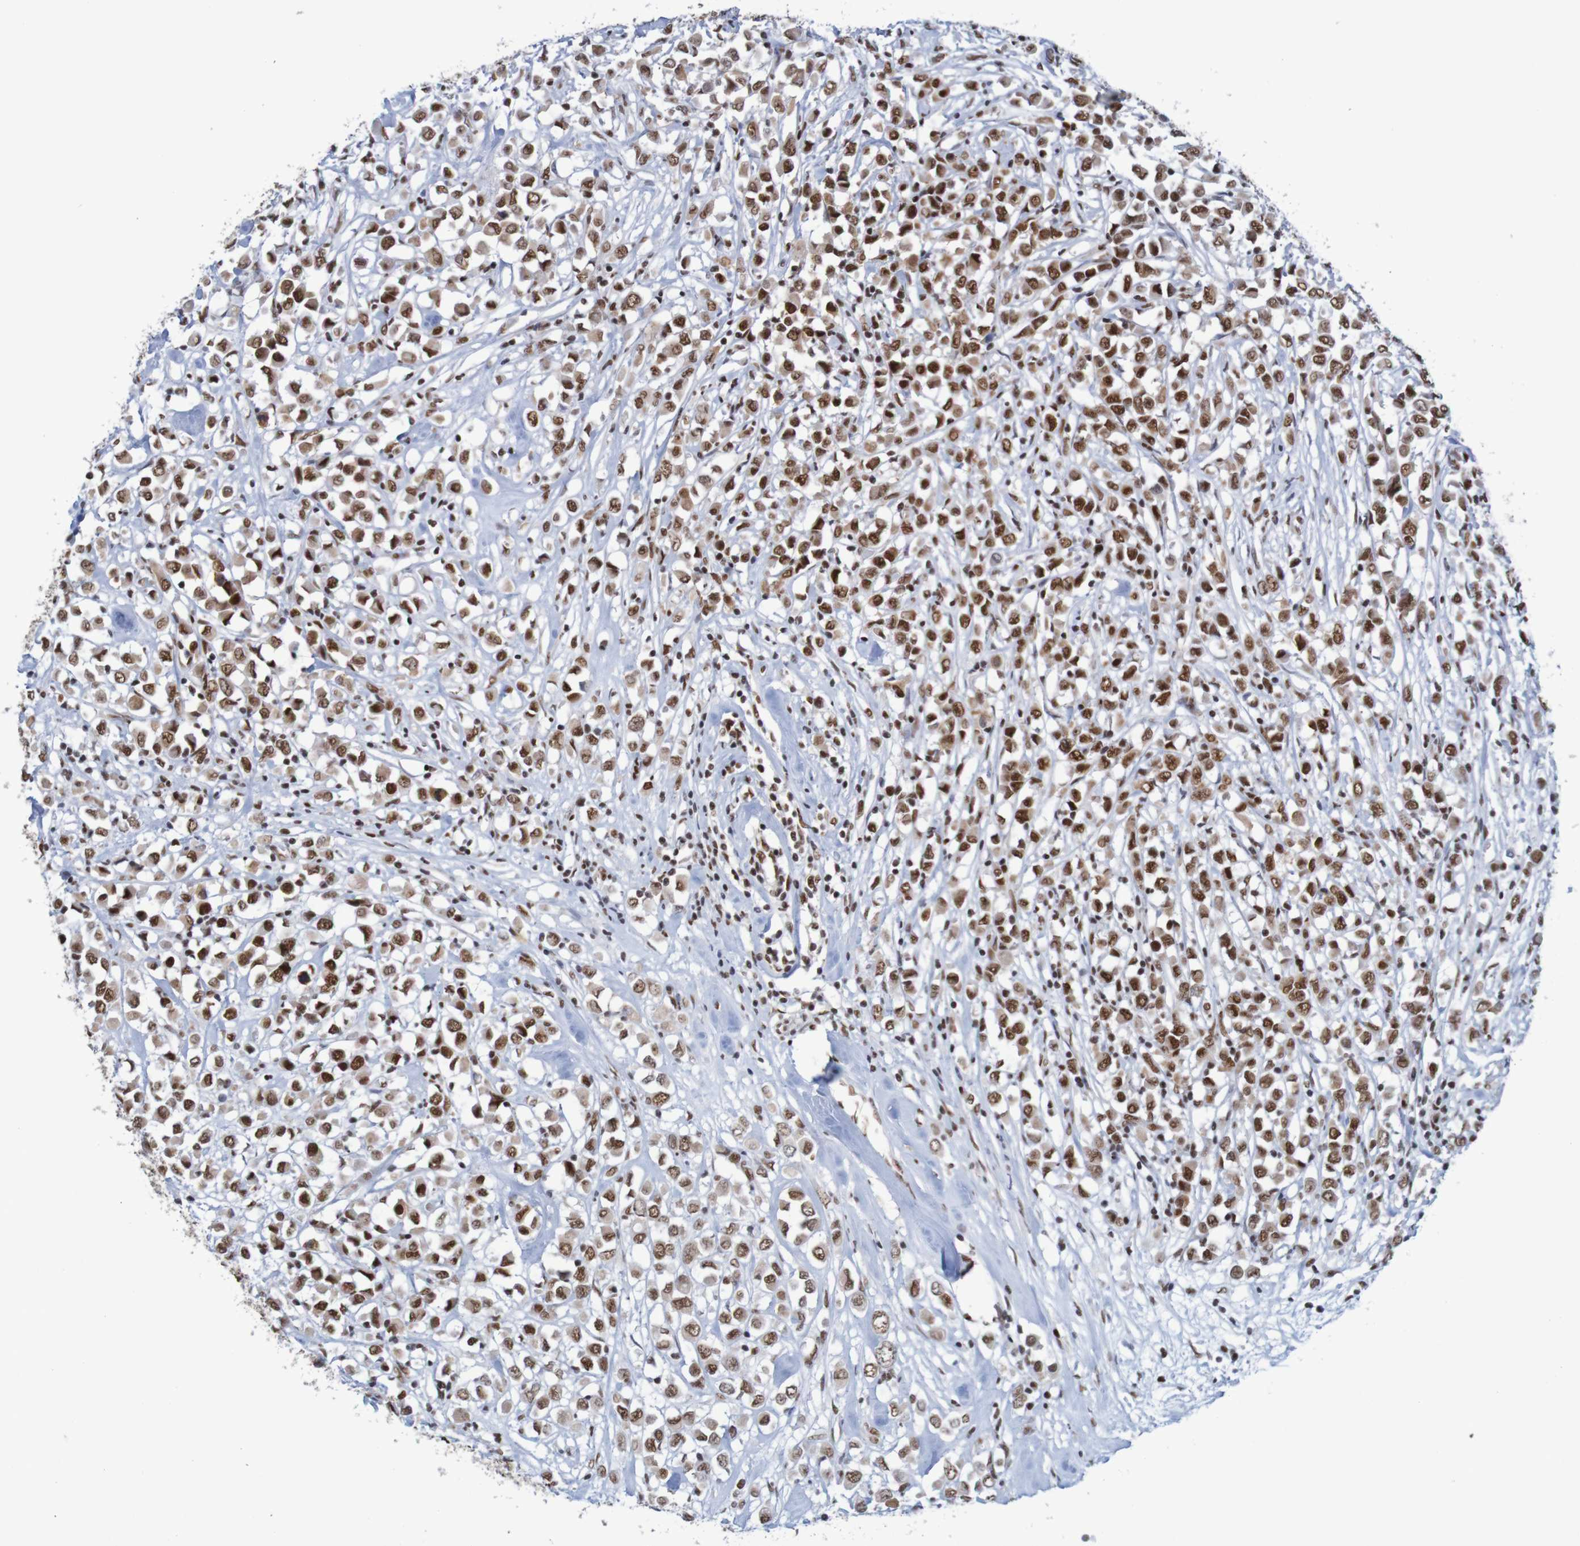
{"staining": {"intensity": "strong", "quantity": ">75%", "location": "nuclear"}, "tissue": "breast cancer", "cell_type": "Tumor cells", "image_type": "cancer", "snomed": [{"axis": "morphology", "description": "Duct carcinoma"}, {"axis": "topography", "description": "Breast"}], "caption": "A high-resolution micrograph shows IHC staining of breast invasive ductal carcinoma, which shows strong nuclear positivity in approximately >75% of tumor cells.", "gene": "THRAP3", "patient": {"sex": "female", "age": 61}}